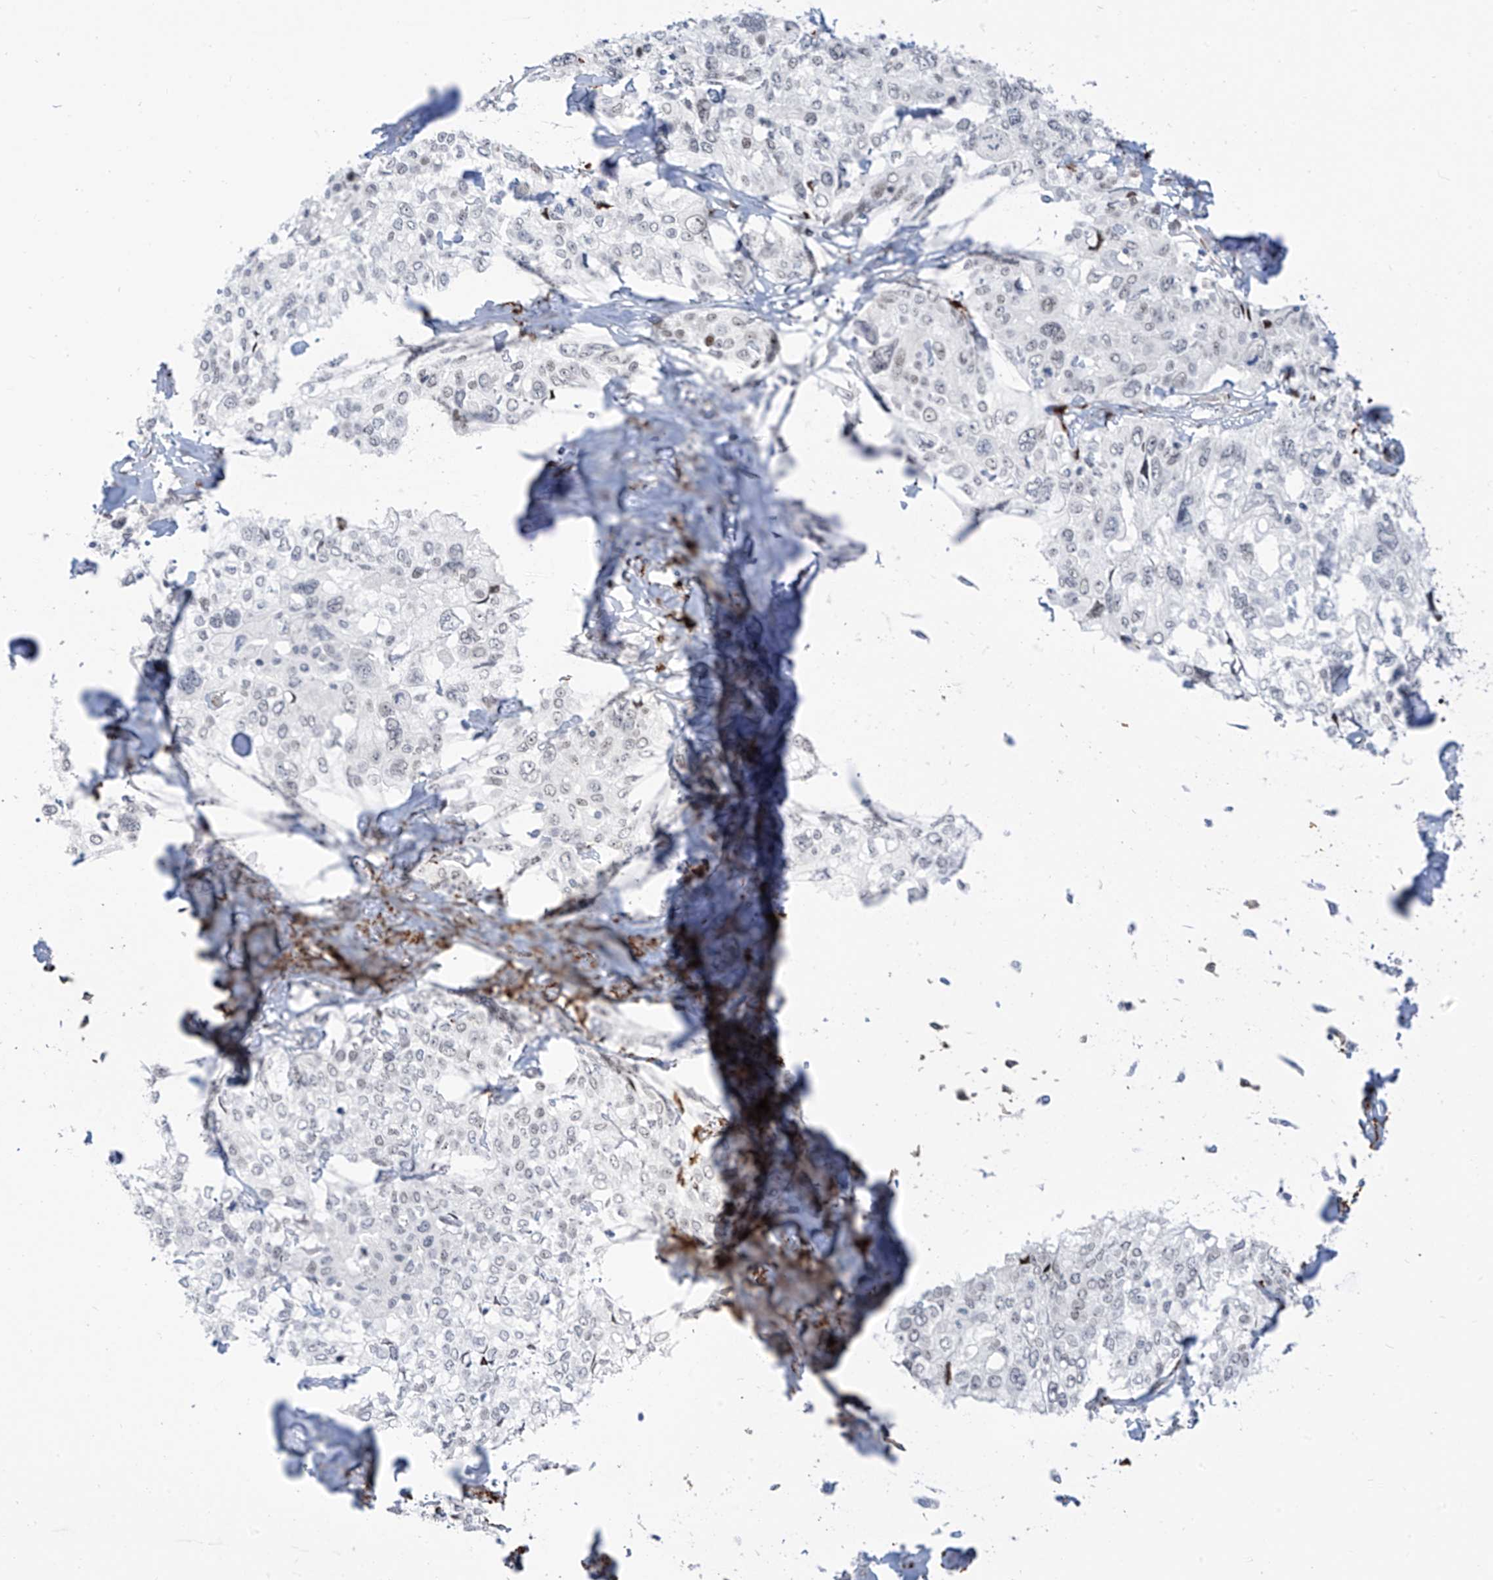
{"staining": {"intensity": "weak", "quantity": "<25%", "location": "nuclear"}, "tissue": "cervical cancer", "cell_type": "Tumor cells", "image_type": "cancer", "snomed": [{"axis": "morphology", "description": "Squamous cell carcinoma, NOS"}, {"axis": "topography", "description": "Cervix"}], "caption": "An image of human cervical squamous cell carcinoma is negative for staining in tumor cells.", "gene": "LIN9", "patient": {"sex": "female", "age": 31}}